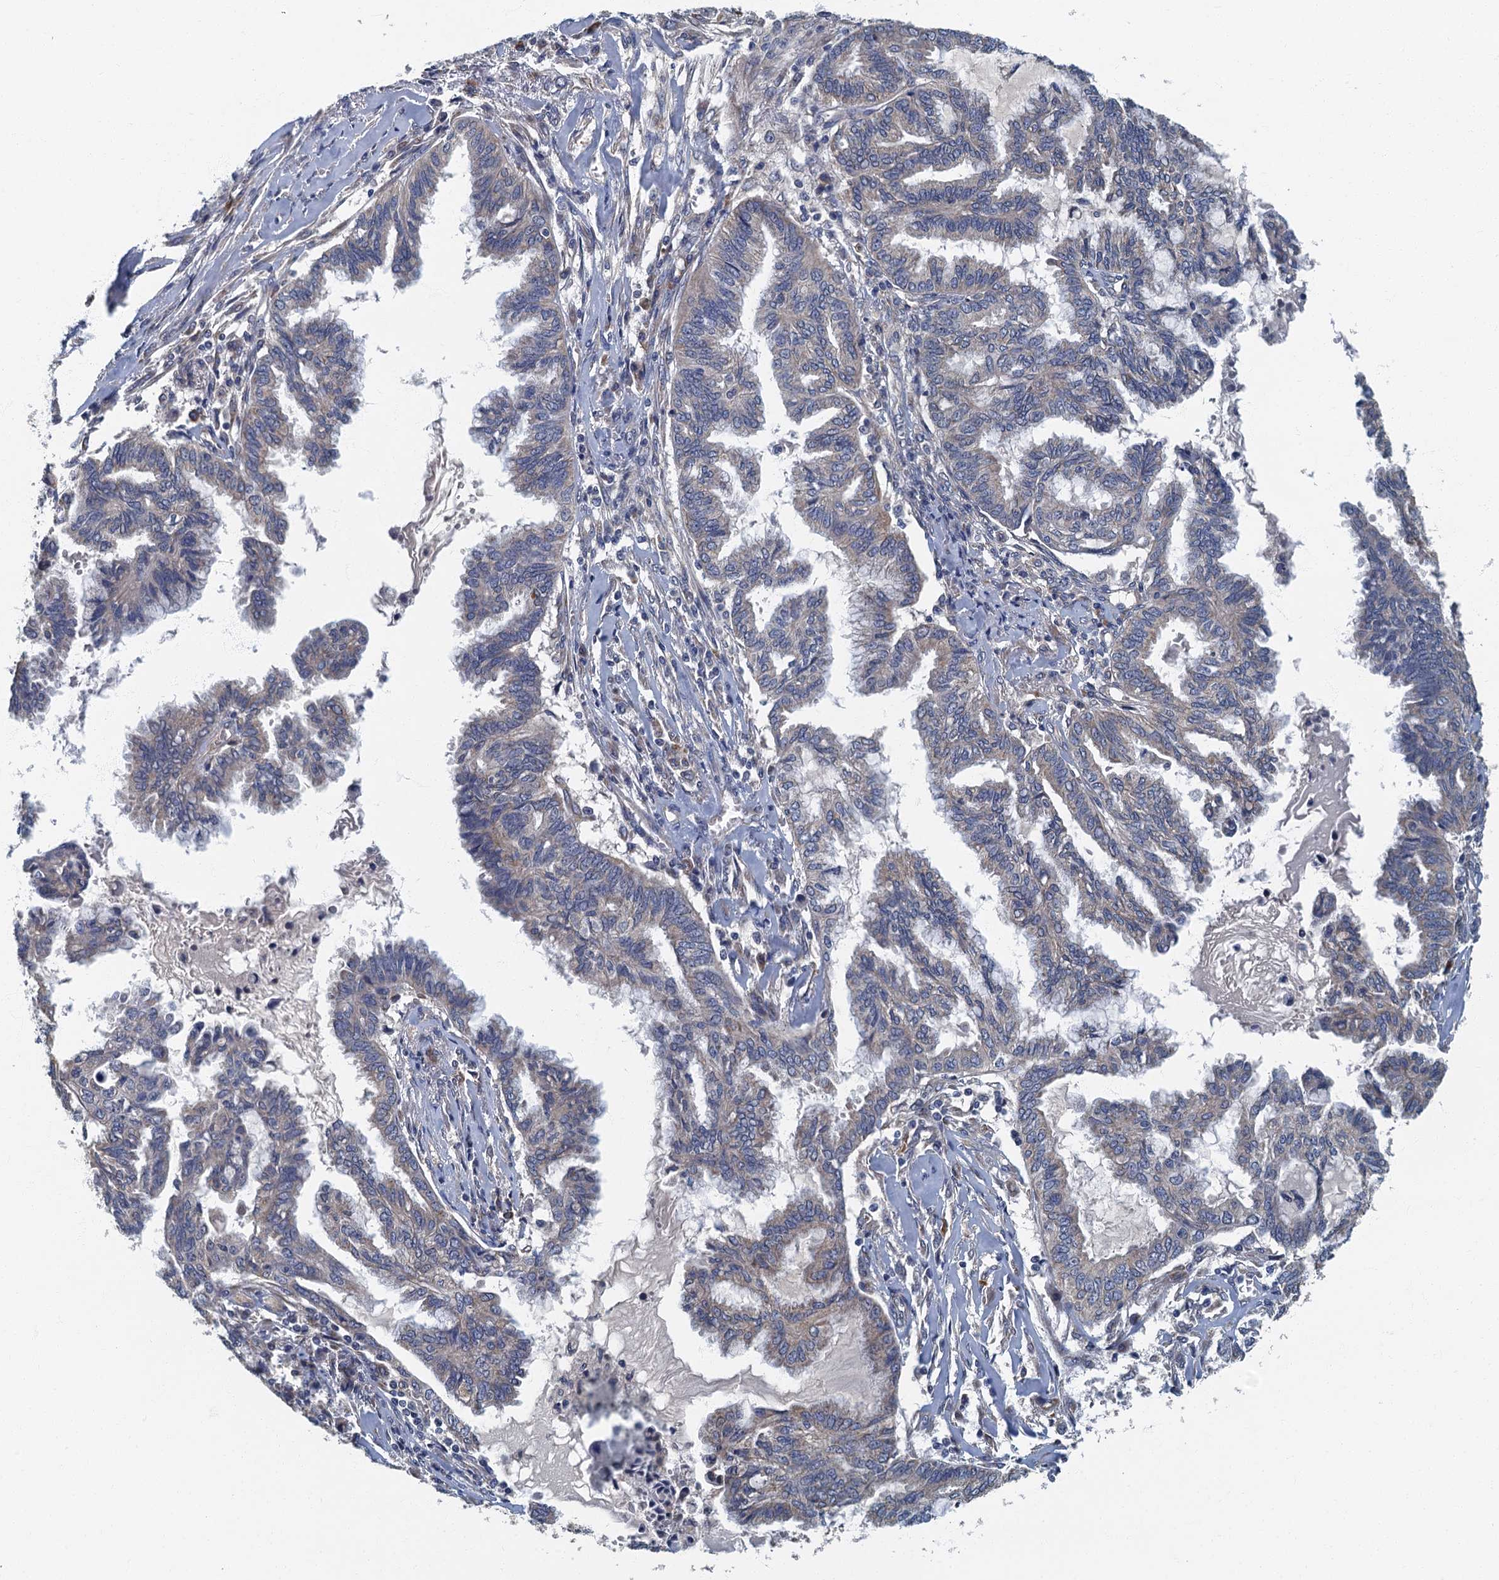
{"staining": {"intensity": "weak", "quantity": "25%-75%", "location": "cytoplasmic/membranous"}, "tissue": "endometrial cancer", "cell_type": "Tumor cells", "image_type": "cancer", "snomed": [{"axis": "morphology", "description": "Adenocarcinoma, NOS"}, {"axis": "topography", "description": "Endometrium"}], "caption": "Protein expression analysis of human endometrial cancer reveals weak cytoplasmic/membranous expression in approximately 25%-75% of tumor cells.", "gene": "DDX49", "patient": {"sex": "female", "age": 86}}